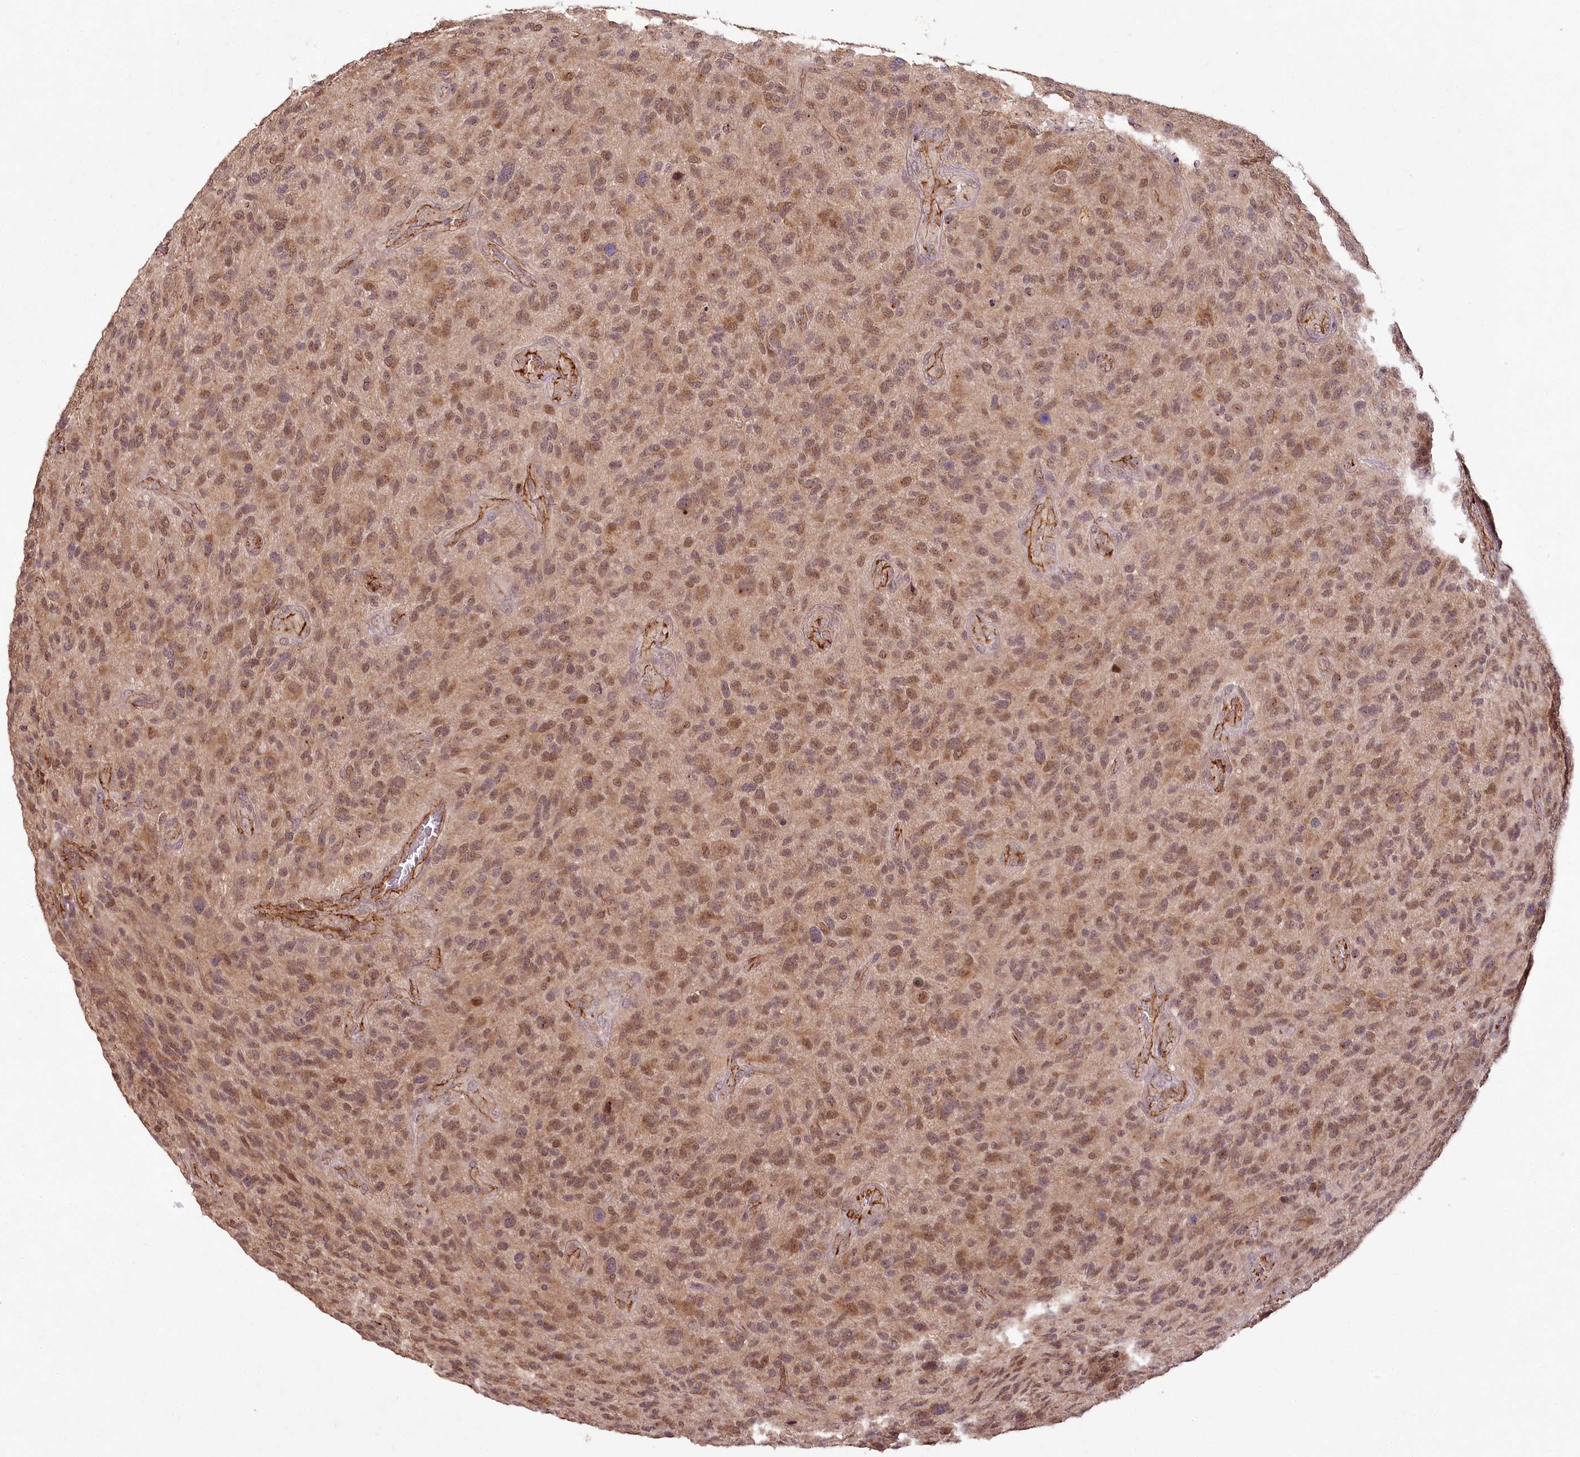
{"staining": {"intensity": "moderate", "quantity": ">75%", "location": "cytoplasmic/membranous,nuclear"}, "tissue": "glioma", "cell_type": "Tumor cells", "image_type": "cancer", "snomed": [{"axis": "morphology", "description": "Glioma, malignant, High grade"}, {"axis": "topography", "description": "Brain"}], "caption": "About >75% of tumor cells in high-grade glioma (malignant) display moderate cytoplasmic/membranous and nuclear protein staining as visualized by brown immunohistochemical staining.", "gene": "ALKBH8", "patient": {"sex": "male", "age": 47}}